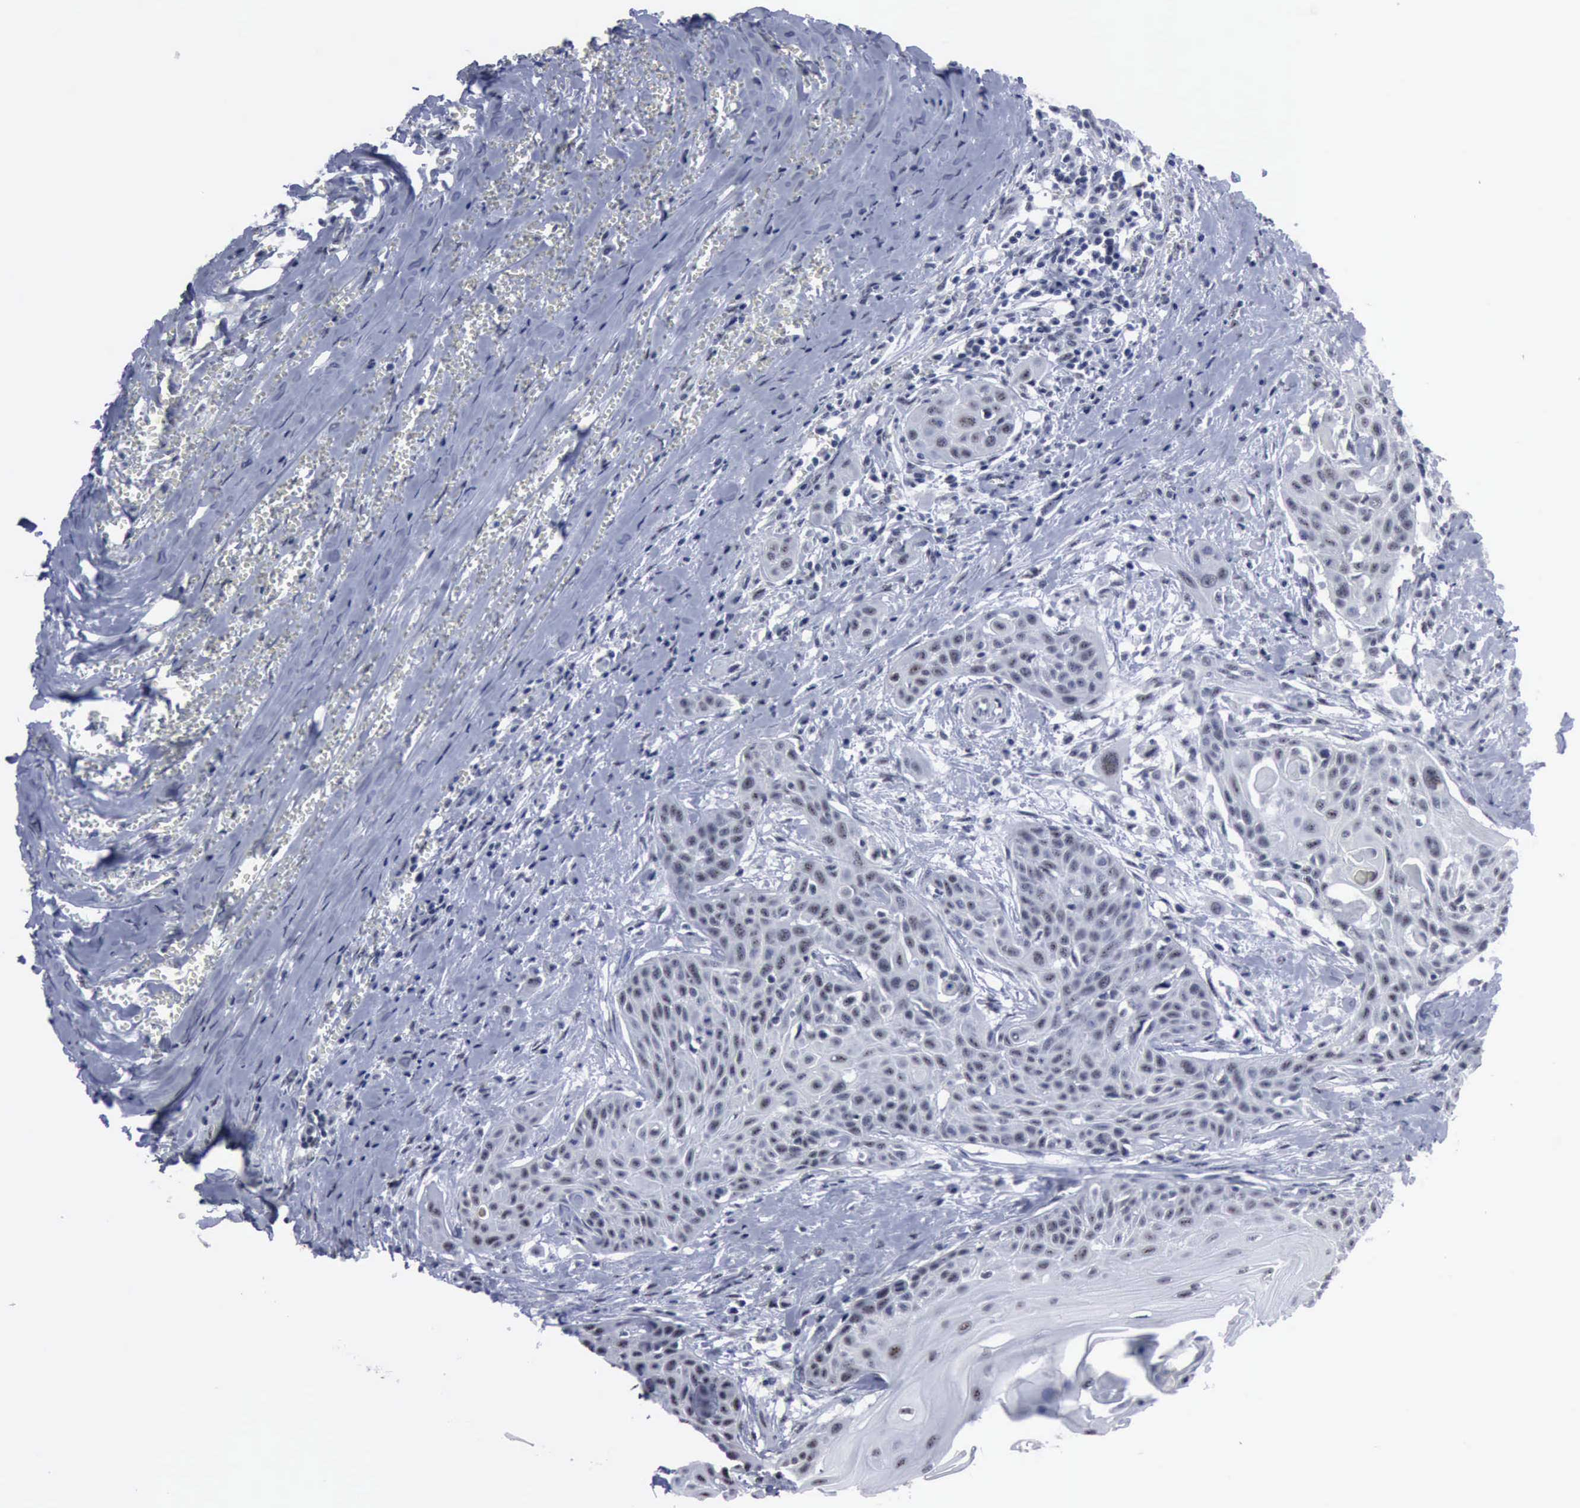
{"staining": {"intensity": "negative", "quantity": "none", "location": "none"}, "tissue": "head and neck cancer", "cell_type": "Tumor cells", "image_type": "cancer", "snomed": [{"axis": "morphology", "description": "Squamous cell carcinoma, NOS"}, {"axis": "morphology", "description": "Squamous cell carcinoma, metastatic, NOS"}, {"axis": "topography", "description": "Lymph node"}, {"axis": "topography", "description": "Salivary gland"}, {"axis": "topography", "description": "Head-Neck"}], "caption": "Immunohistochemistry (IHC) photomicrograph of neoplastic tissue: head and neck cancer stained with DAB (3,3'-diaminobenzidine) reveals no significant protein staining in tumor cells.", "gene": "BRD1", "patient": {"sex": "female", "age": 74}}